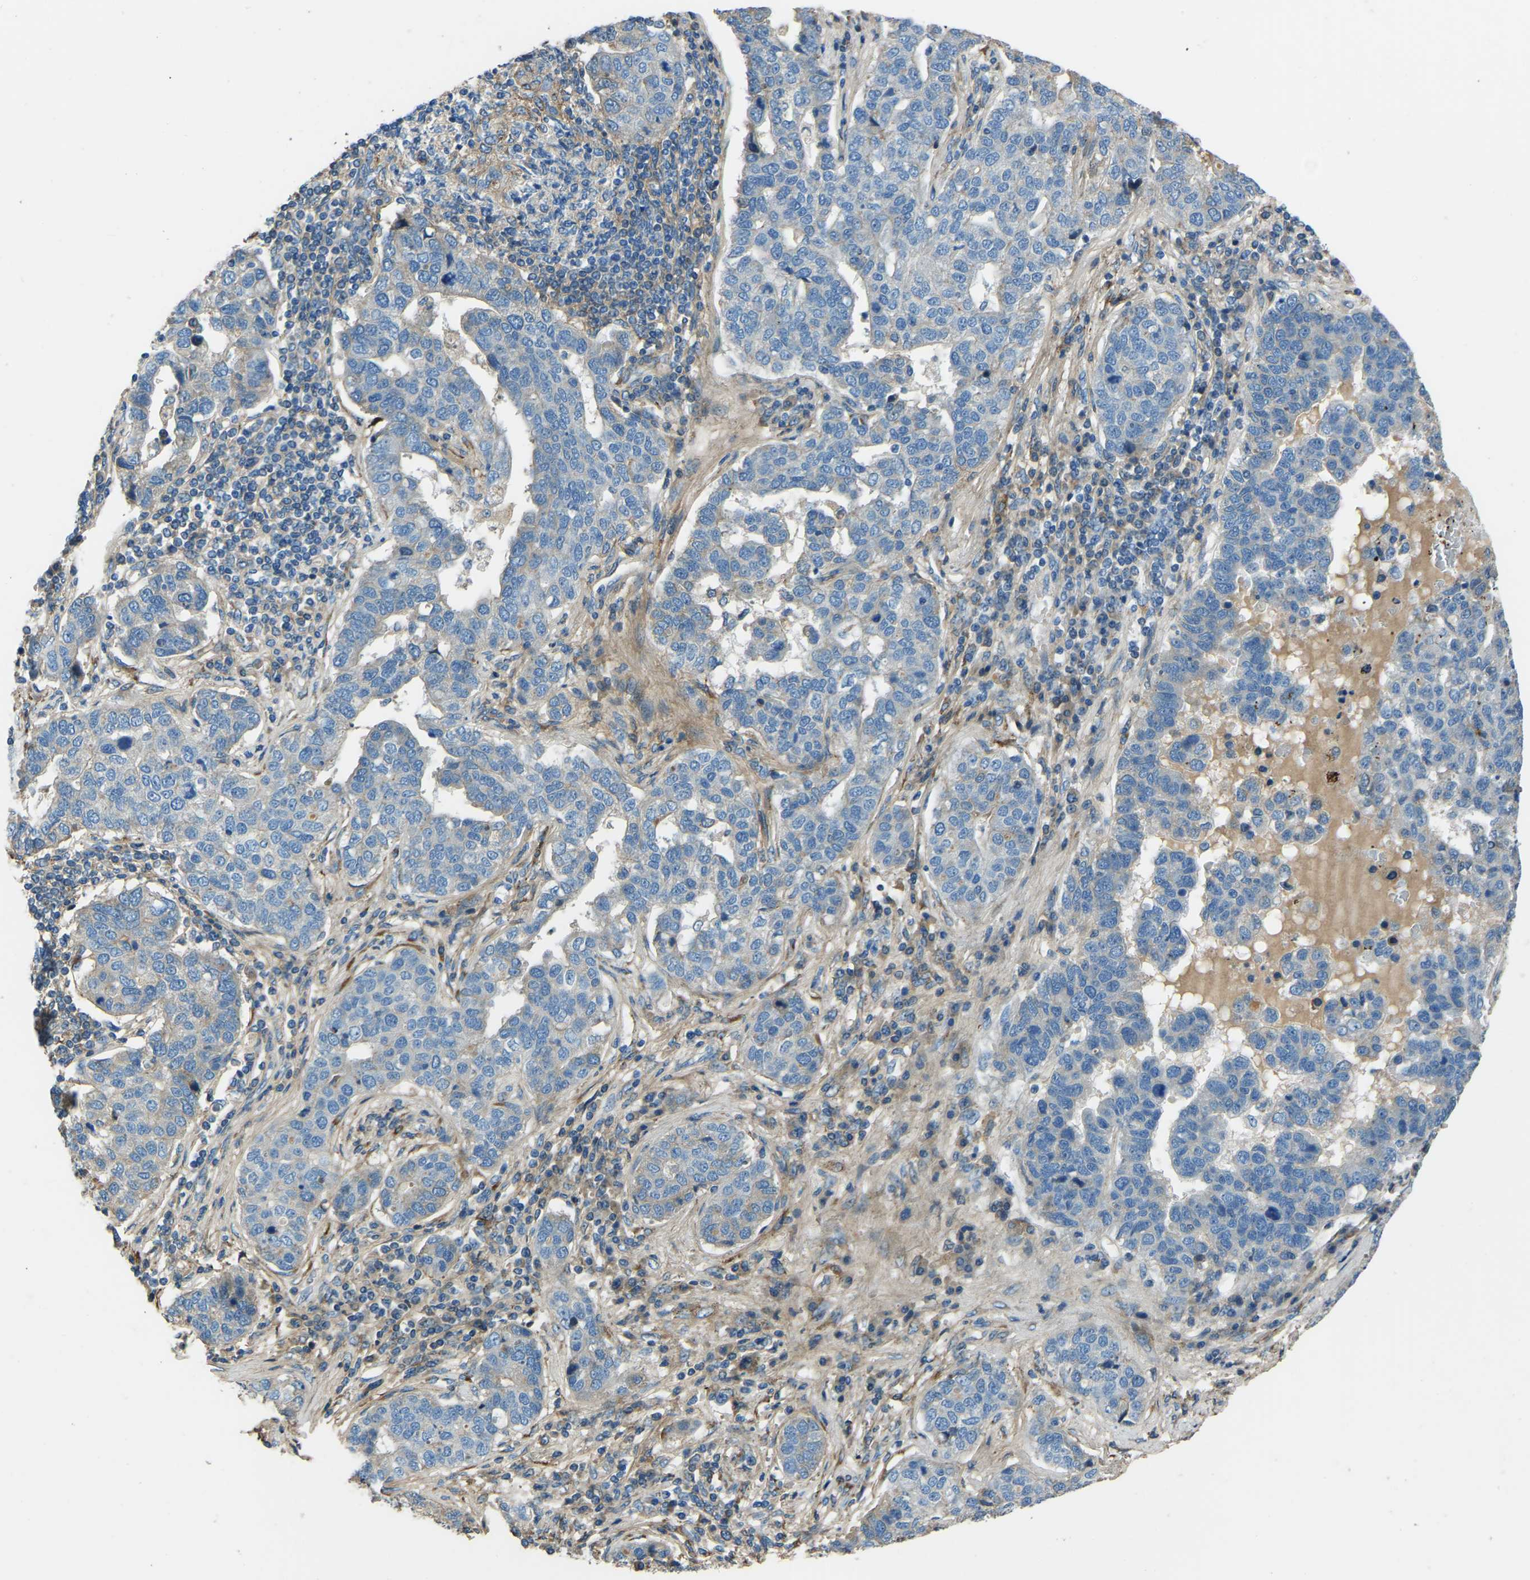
{"staining": {"intensity": "negative", "quantity": "none", "location": "none"}, "tissue": "pancreatic cancer", "cell_type": "Tumor cells", "image_type": "cancer", "snomed": [{"axis": "morphology", "description": "Adenocarcinoma, NOS"}, {"axis": "topography", "description": "Pancreas"}], "caption": "Adenocarcinoma (pancreatic) stained for a protein using IHC displays no staining tumor cells.", "gene": "COL3A1", "patient": {"sex": "female", "age": 61}}